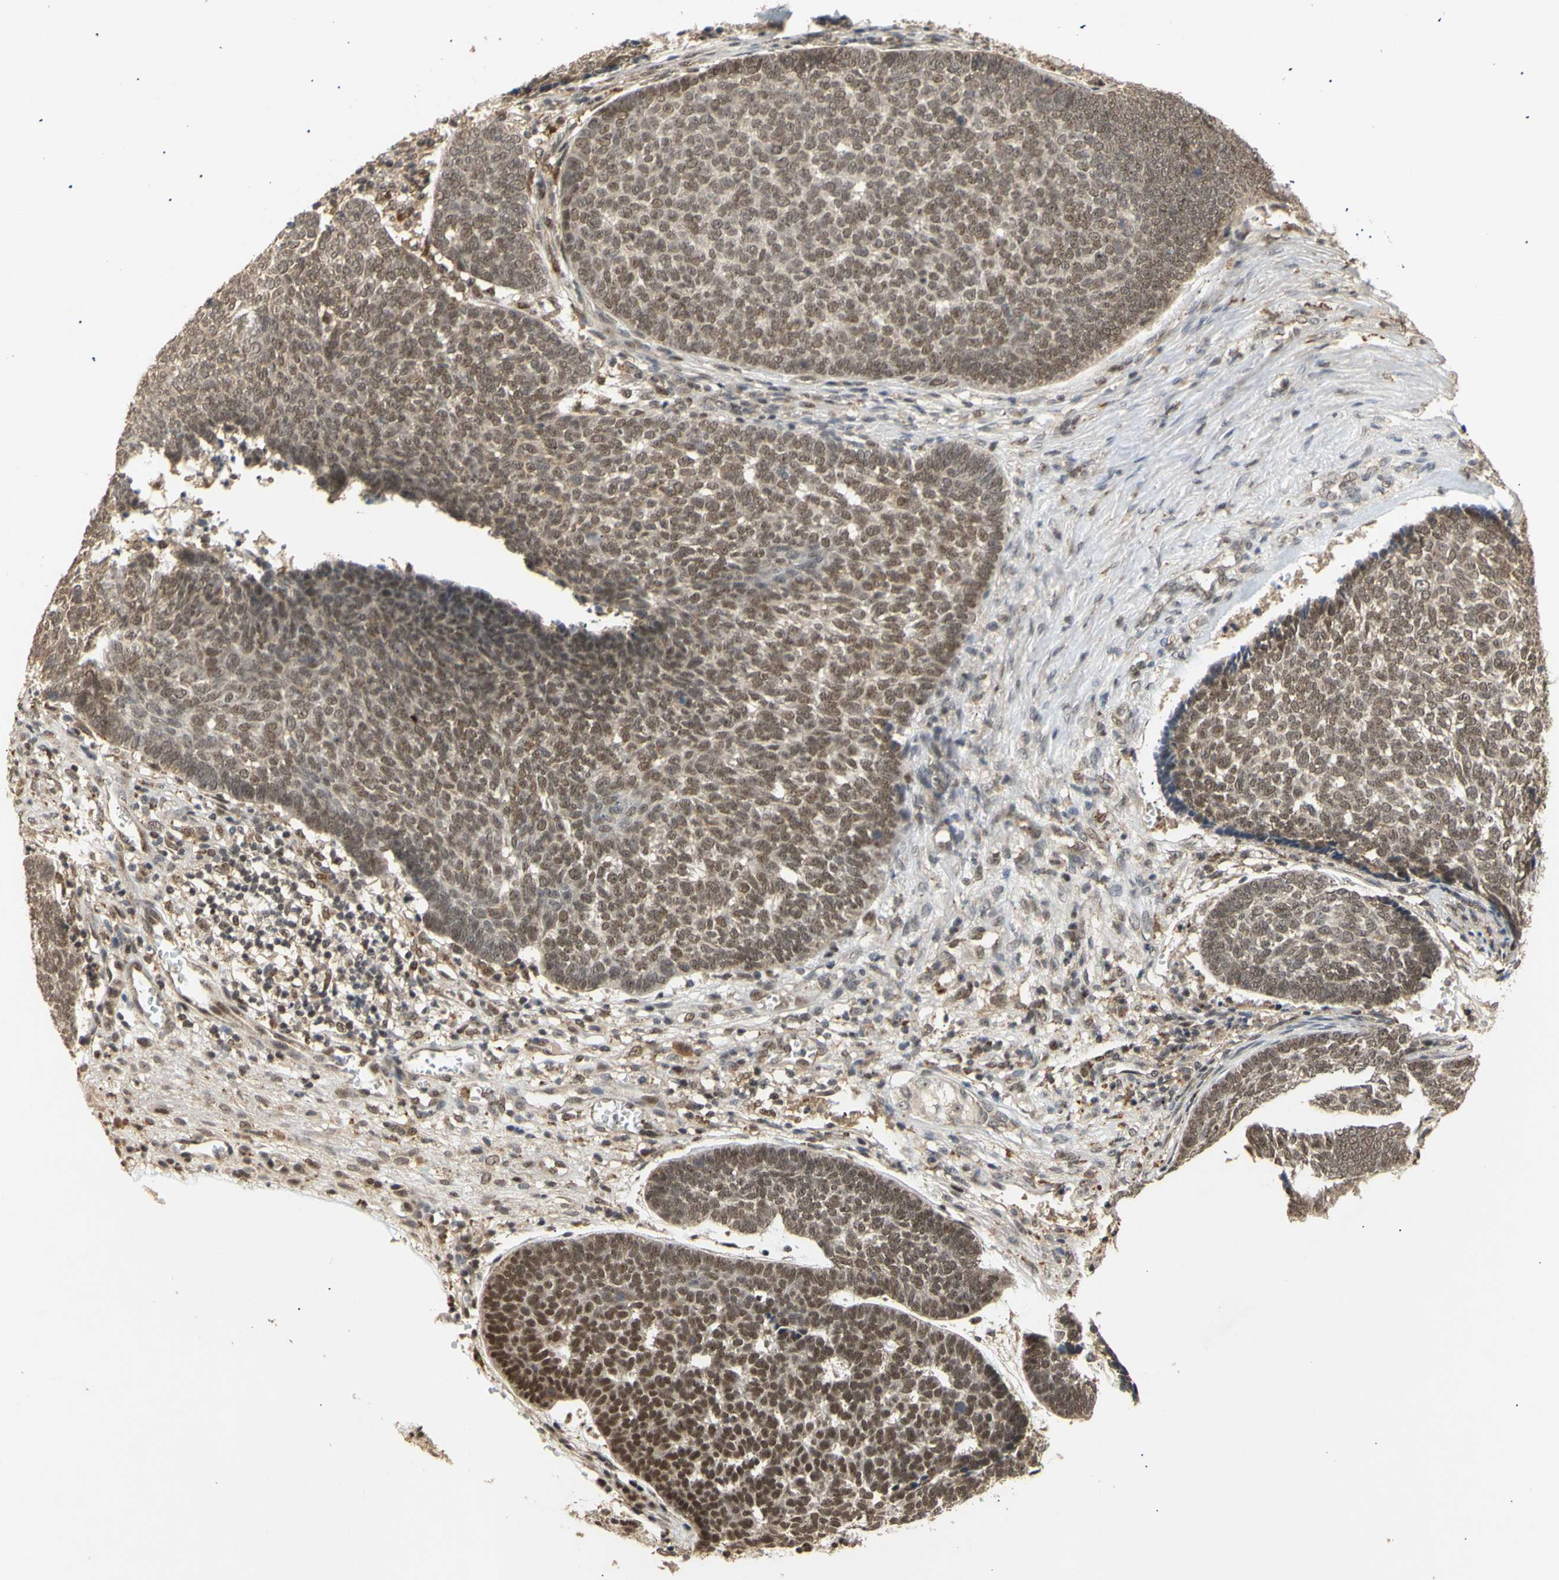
{"staining": {"intensity": "moderate", "quantity": ">75%", "location": "nuclear"}, "tissue": "skin cancer", "cell_type": "Tumor cells", "image_type": "cancer", "snomed": [{"axis": "morphology", "description": "Basal cell carcinoma"}, {"axis": "topography", "description": "Skin"}], "caption": "Skin cancer tissue reveals moderate nuclear expression in approximately >75% of tumor cells", "gene": "GTF2E2", "patient": {"sex": "male", "age": 84}}